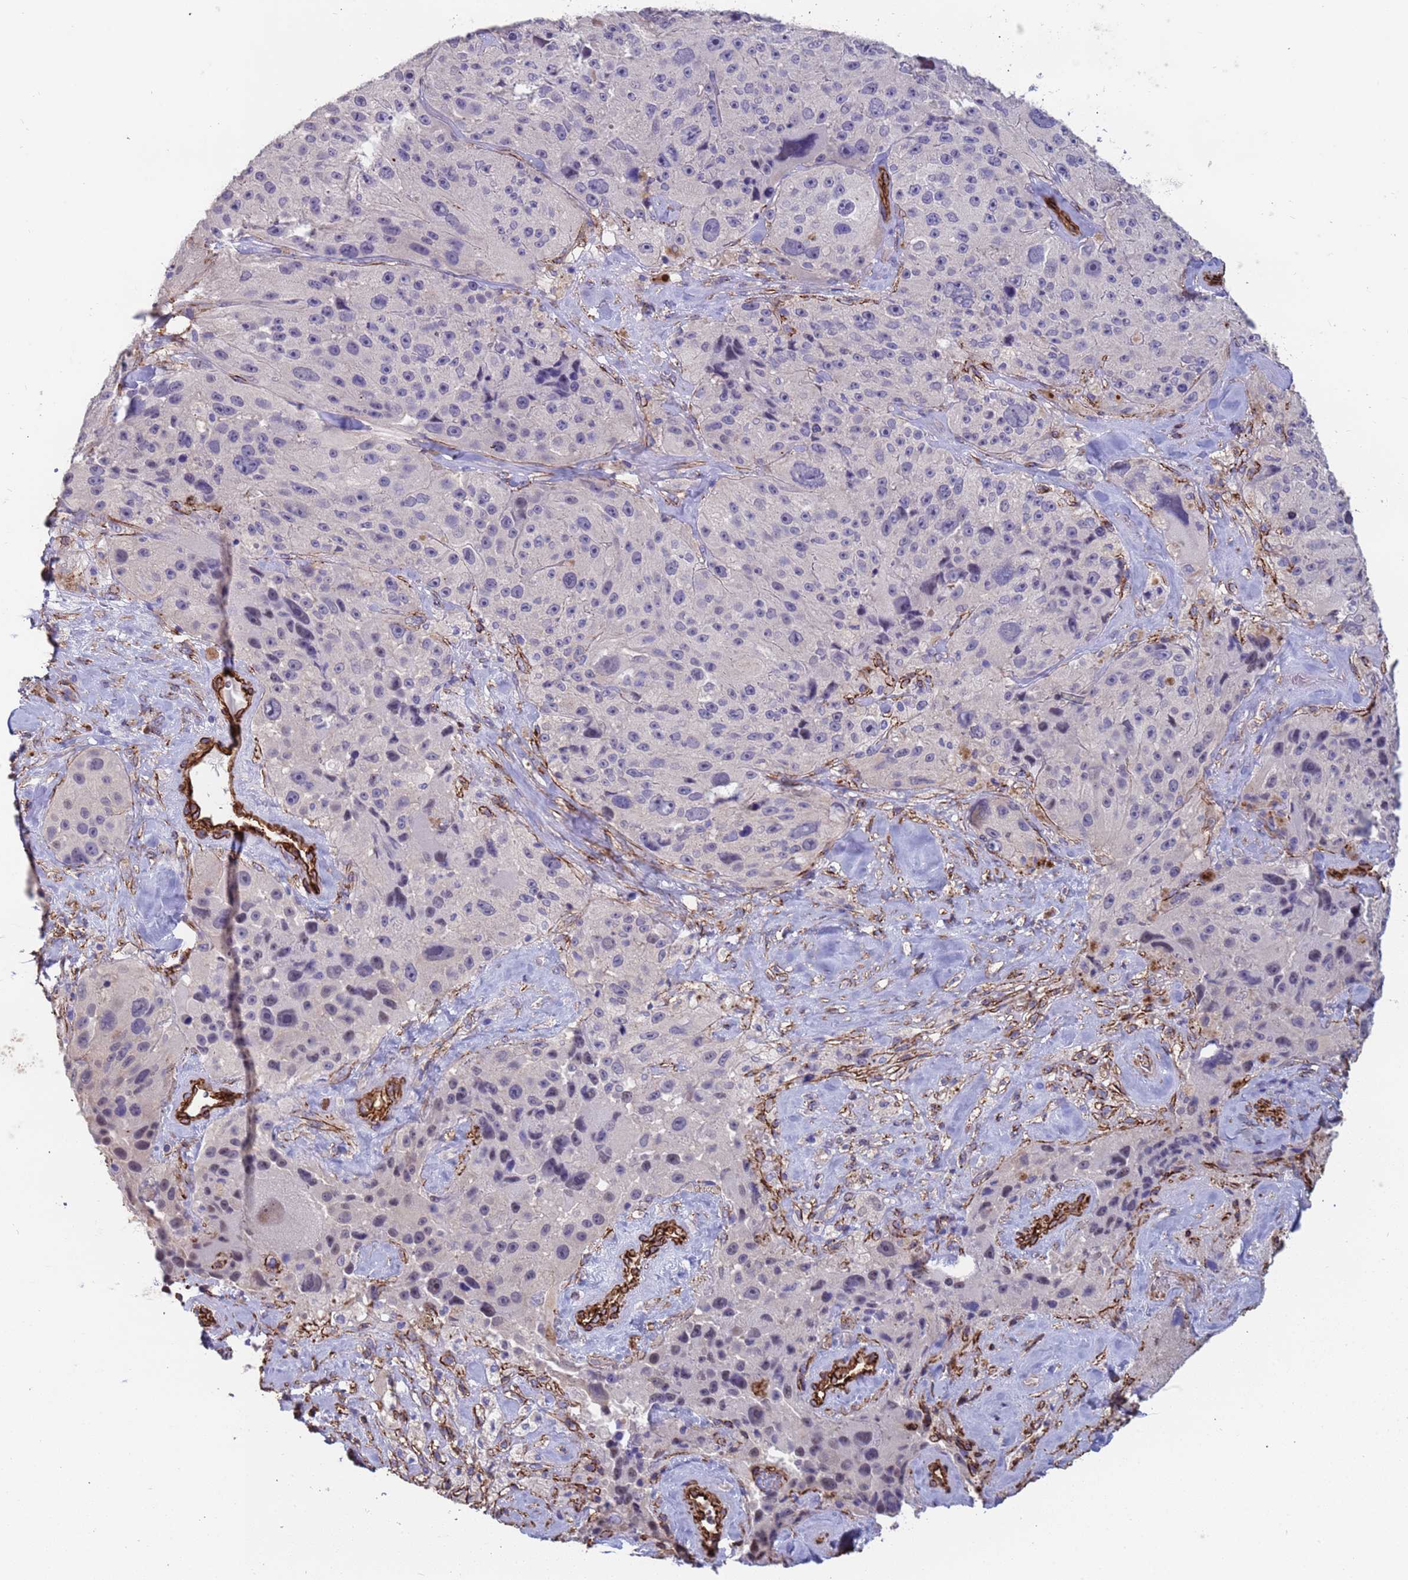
{"staining": {"intensity": "negative", "quantity": "none", "location": "none"}, "tissue": "melanoma", "cell_type": "Tumor cells", "image_type": "cancer", "snomed": [{"axis": "morphology", "description": "Malignant melanoma, Metastatic site"}, {"axis": "topography", "description": "Lymph node"}], "caption": "This photomicrograph is of melanoma stained with IHC to label a protein in brown with the nuclei are counter-stained blue. There is no positivity in tumor cells. (DAB (3,3'-diaminobenzidine) IHC visualized using brightfield microscopy, high magnification).", "gene": "EHD2", "patient": {"sex": "male", "age": 62}}